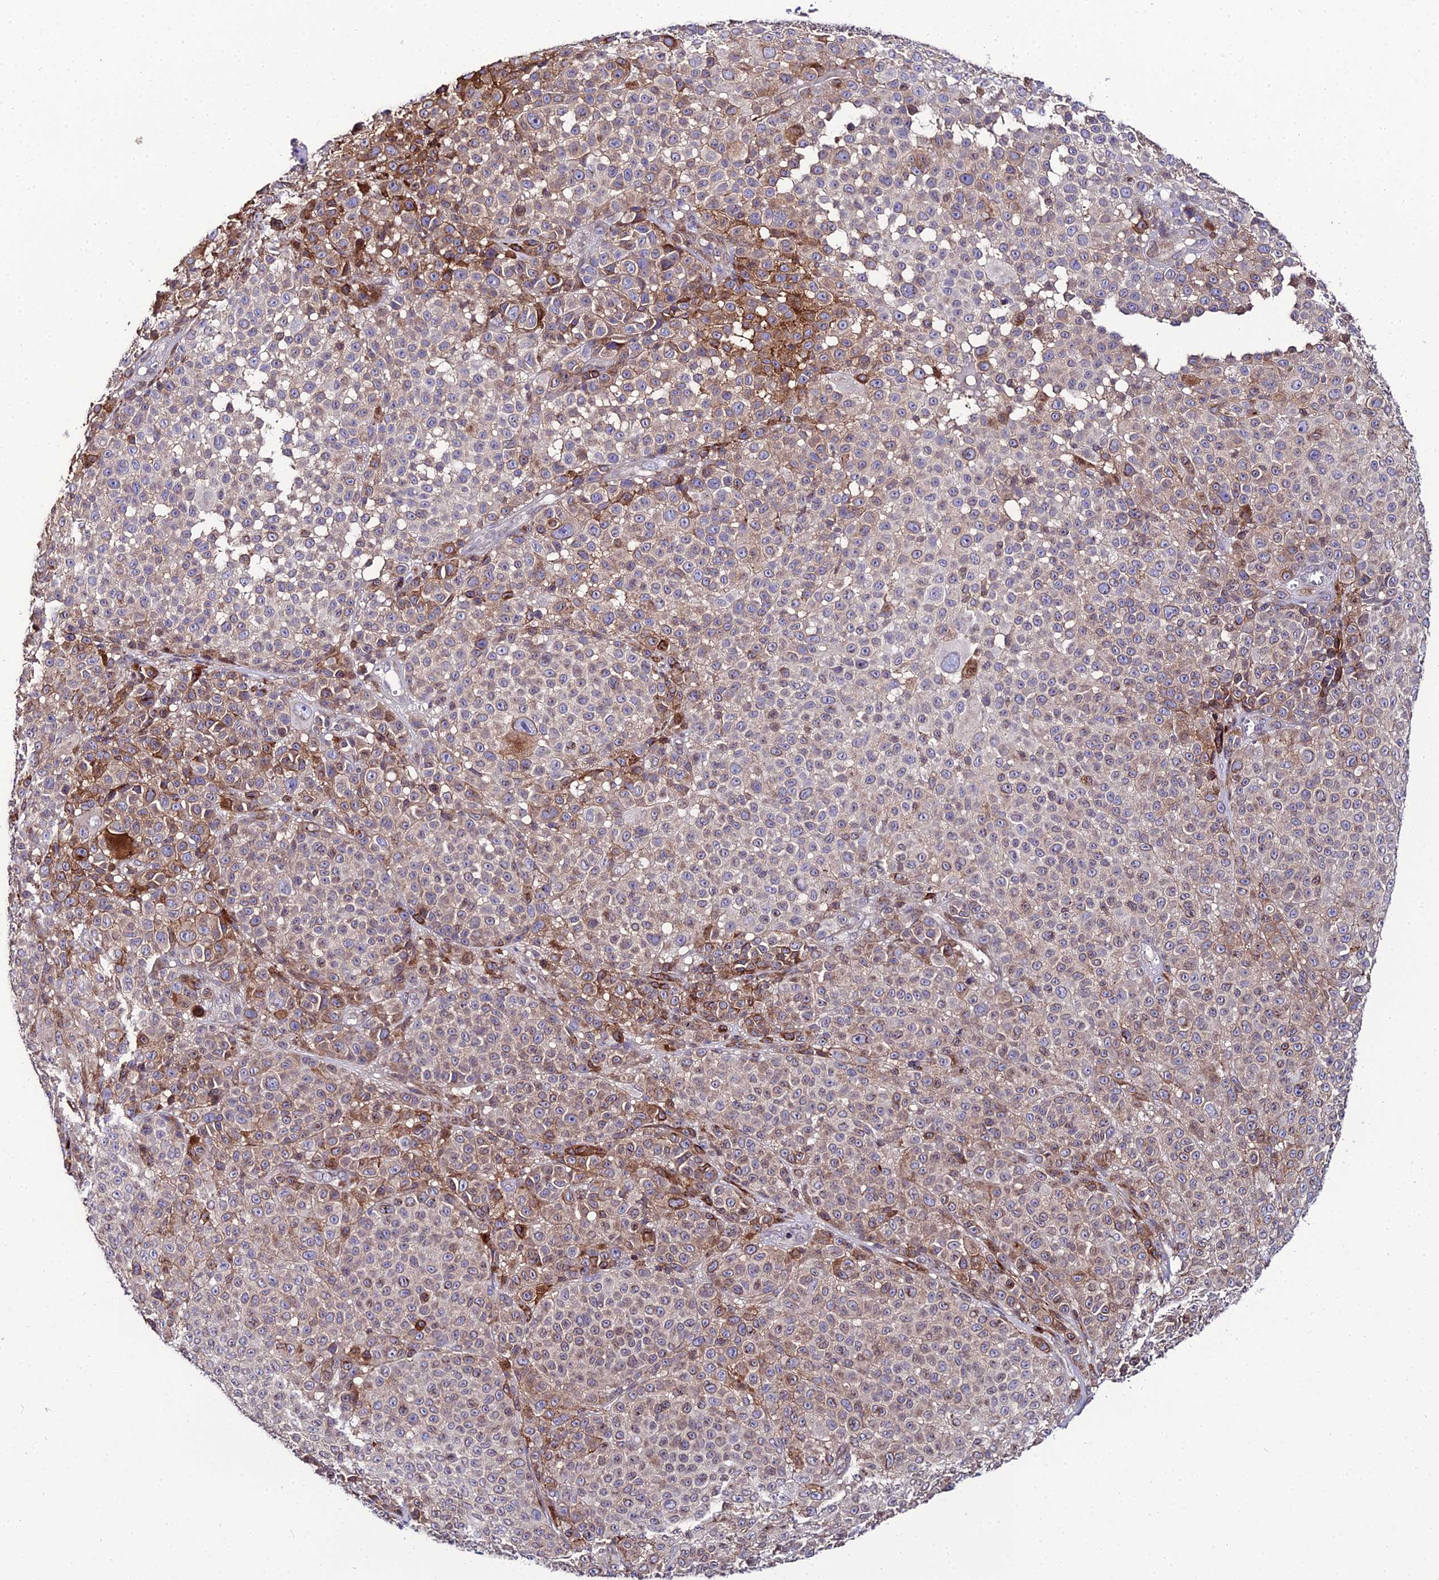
{"staining": {"intensity": "moderate", "quantity": "<25%", "location": "cytoplasmic/membranous,nuclear"}, "tissue": "melanoma", "cell_type": "Tumor cells", "image_type": "cancer", "snomed": [{"axis": "morphology", "description": "Malignant melanoma, NOS"}, {"axis": "topography", "description": "Skin"}], "caption": "Immunohistochemistry (IHC) image of neoplastic tissue: malignant melanoma stained using IHC demonstrates low levels of moderate protein expression localized specifically in the cytoplasmic/membranous and nuclear of tumor cells, appearing as a cytoplasmic/membranous and nuclear brown color.", "gene": "DDX19A", "patient": {"sex": "female", "age": 94}}